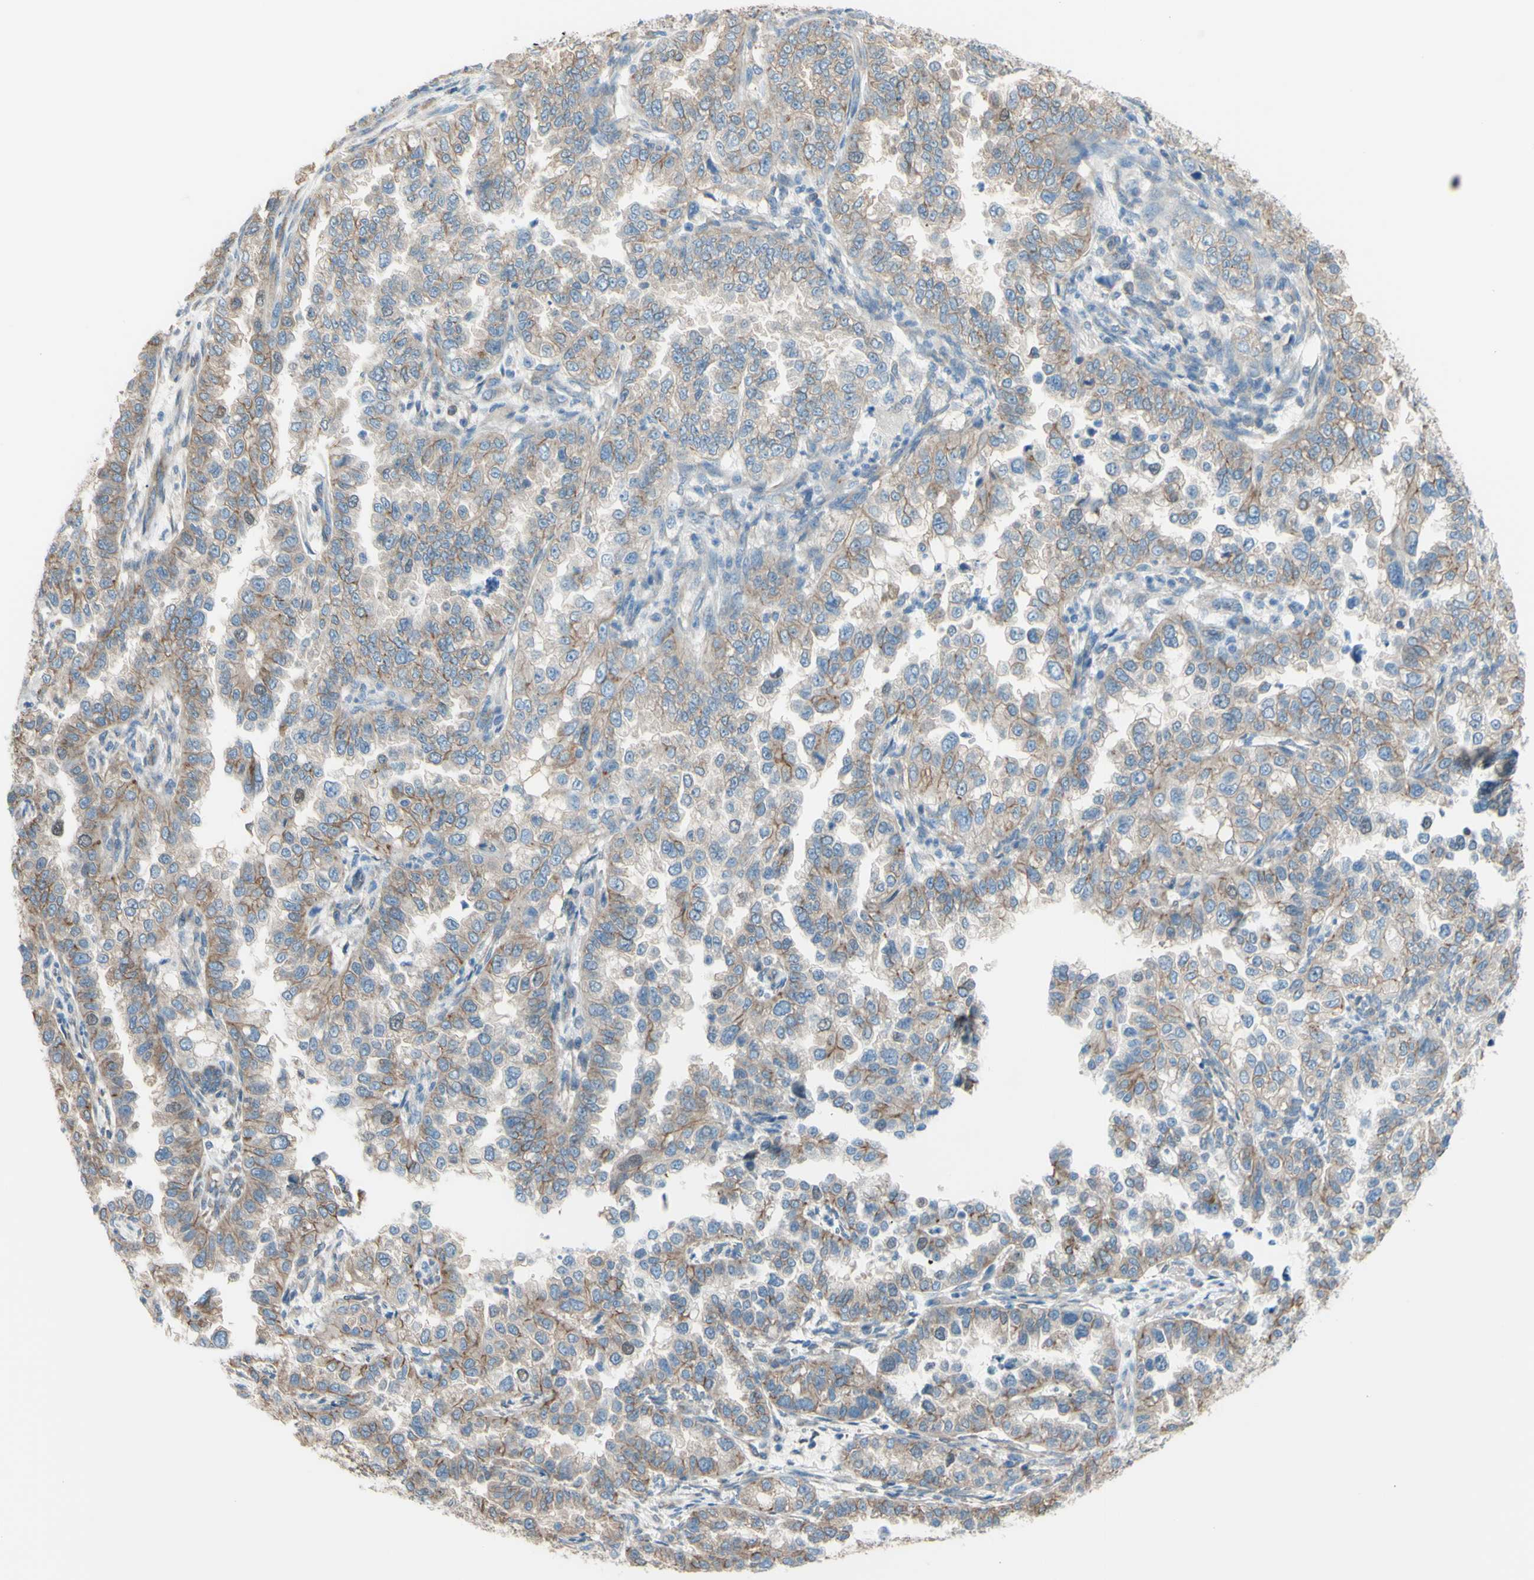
{"staining": {"intensity": "weak", "quantity": ">75%", "location": "cytoplasmic/membranous"}, "tissue": "endometrial cancer", "cell_type": "Tumor cells", "image_type": "cancer", "snomed": [{"axis": "morphology", "description": "Adenocarcinoma, NOS"}, {"axis": "topography", "description": "Endometrium"}], "caption": "Immunohistochemistry (IHC) of adenocarcinoma (endometrial) exhibits low levels of weak cytoplasmic/membranous expression in approximately >75% of tumor cells.", "gene": "ADD1", "patient": {"sex": "female", "age": 85}}